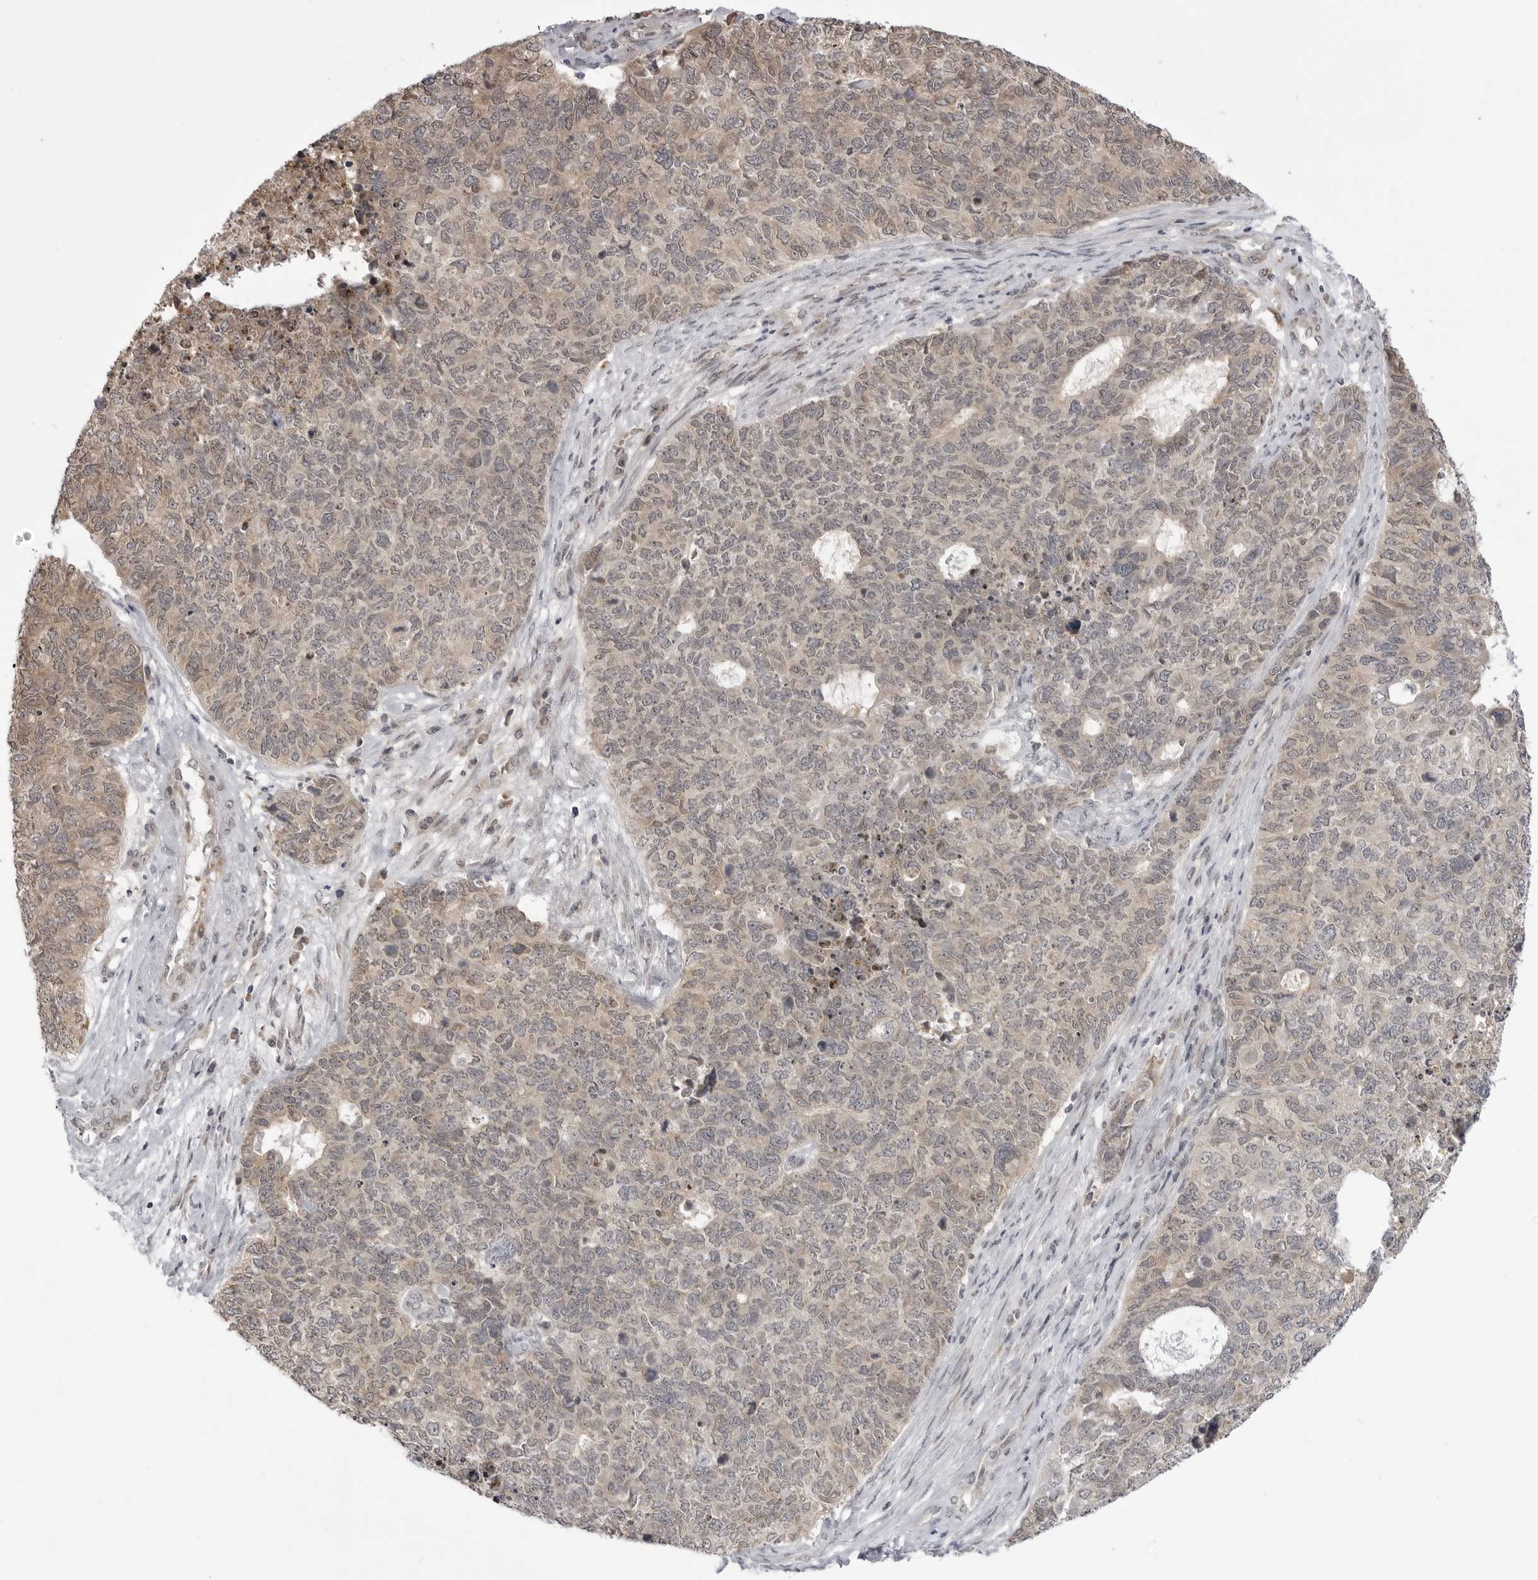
{"staining": {"intensity": "weak", "quantity": "<25%", "location": "cytoplasmic/membranous"}, "tissue": "cervical cancer", "cell_type": "Tumor cells", "image_type": "cancer", "snomed": [{"axis": "morphology", "description": "Squamous cell carcinoma, NOS"}, {"axis": "topography", "description": "Cervix"}], "caption": "The photomicrograph reveals no staining of tumor cells in cervical cancer.", "gene": "PTK2B", "patient": {"sex": "female", "age": 63}}